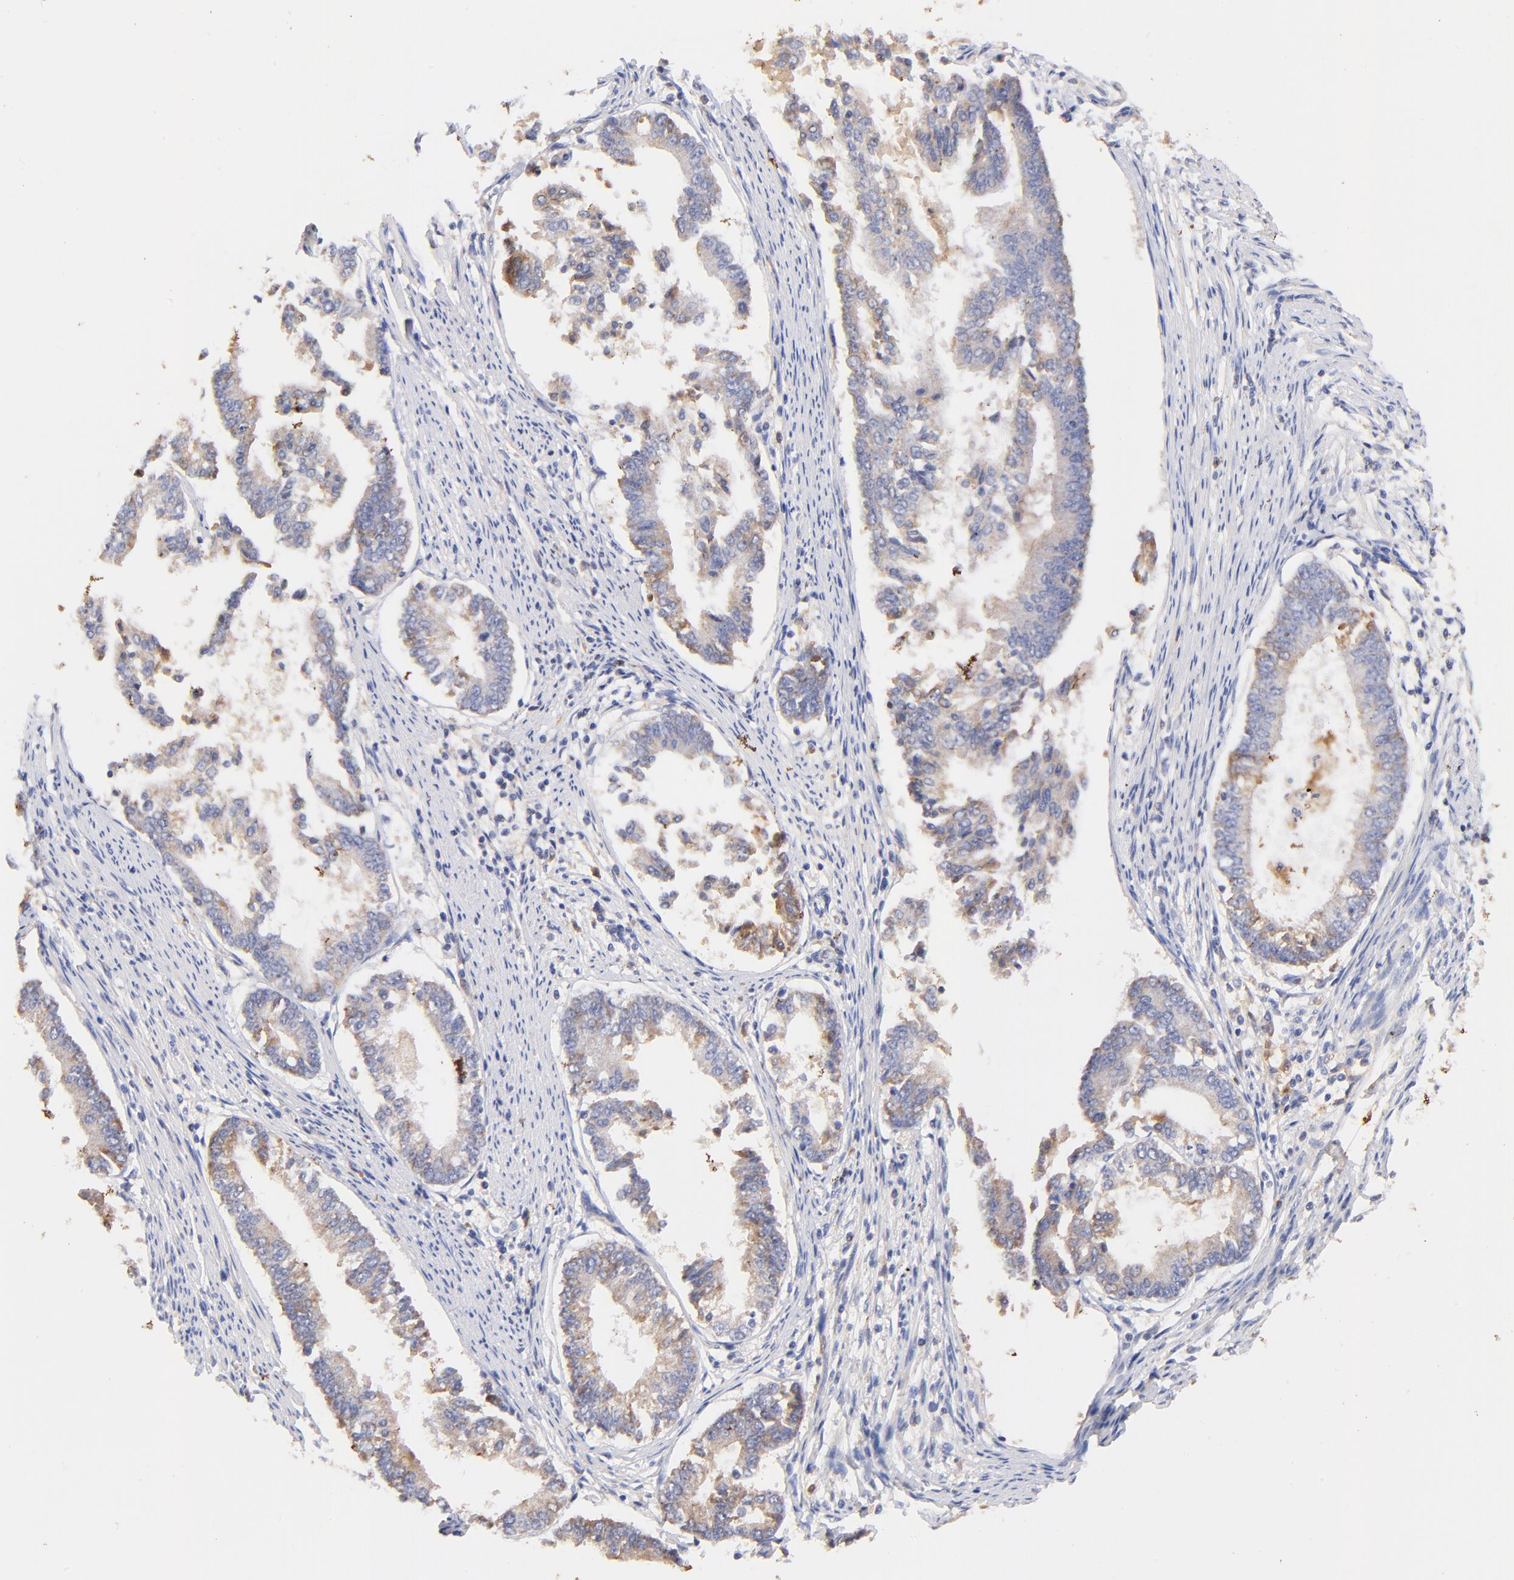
{"staining": {"intensity": "moderate", "quantity": ">75%", "location": "cytoplasmic/membranous"}, "tissue": "endometrial cancer", "cell_type": "Tumor cells", "image_type": "cancer", "snomed": [{"axis": "morphology", "description": "Adenocarcinoma, NOS"}, {"axis": "topography", "description": "Endometrium"}], "caption": "High-power microscopy captured an IHC image of adenocarcinoma (endometrial), revealing moderate cytoplasmic/membranous expression in approximately >75% of tumor cells.", "gene": "IGLV7-43", "patient": {"sex": "female", "age": 63}}